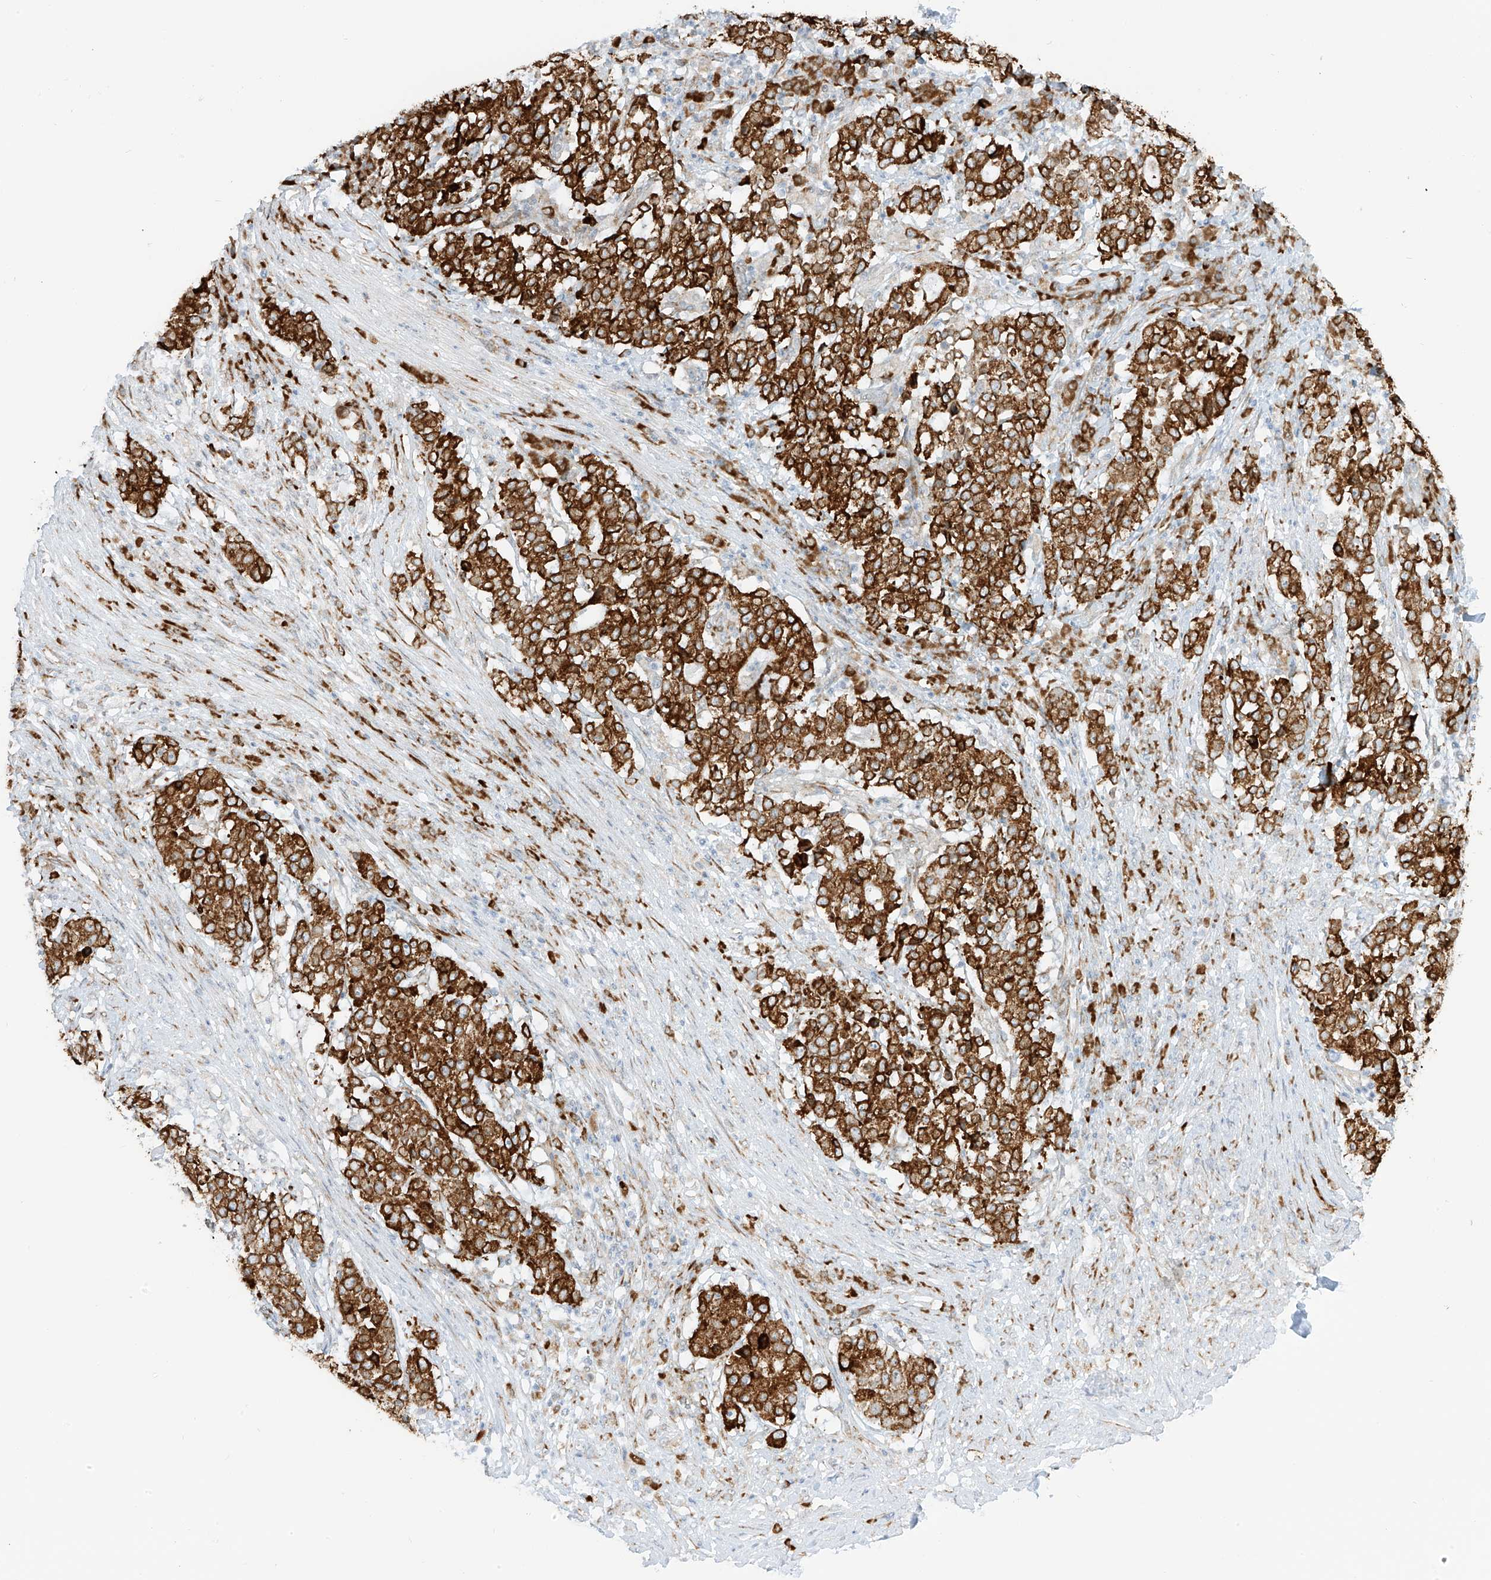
{"staining": {"intensity": "strong", "quantity": ">75%", "location": "cytoplasmic/membranous"}, "tissue": "stomach cancer", "cell_type": "Tumor cells", "image_type": "cancer", "snomed": [{"axis": "morphology", "description": "Adenocarcinoma, NOS"}, {"axis": "topography", "description": "Stomach"}], "caption": "A histopathology image of stomach cancer (adenocarcinoma) stained for a protein shows strong cytoplasmic/membranous brown staining in tumor cells.", "gene": "LRRC59", "patient": {"sex": "male", "age": 59}}